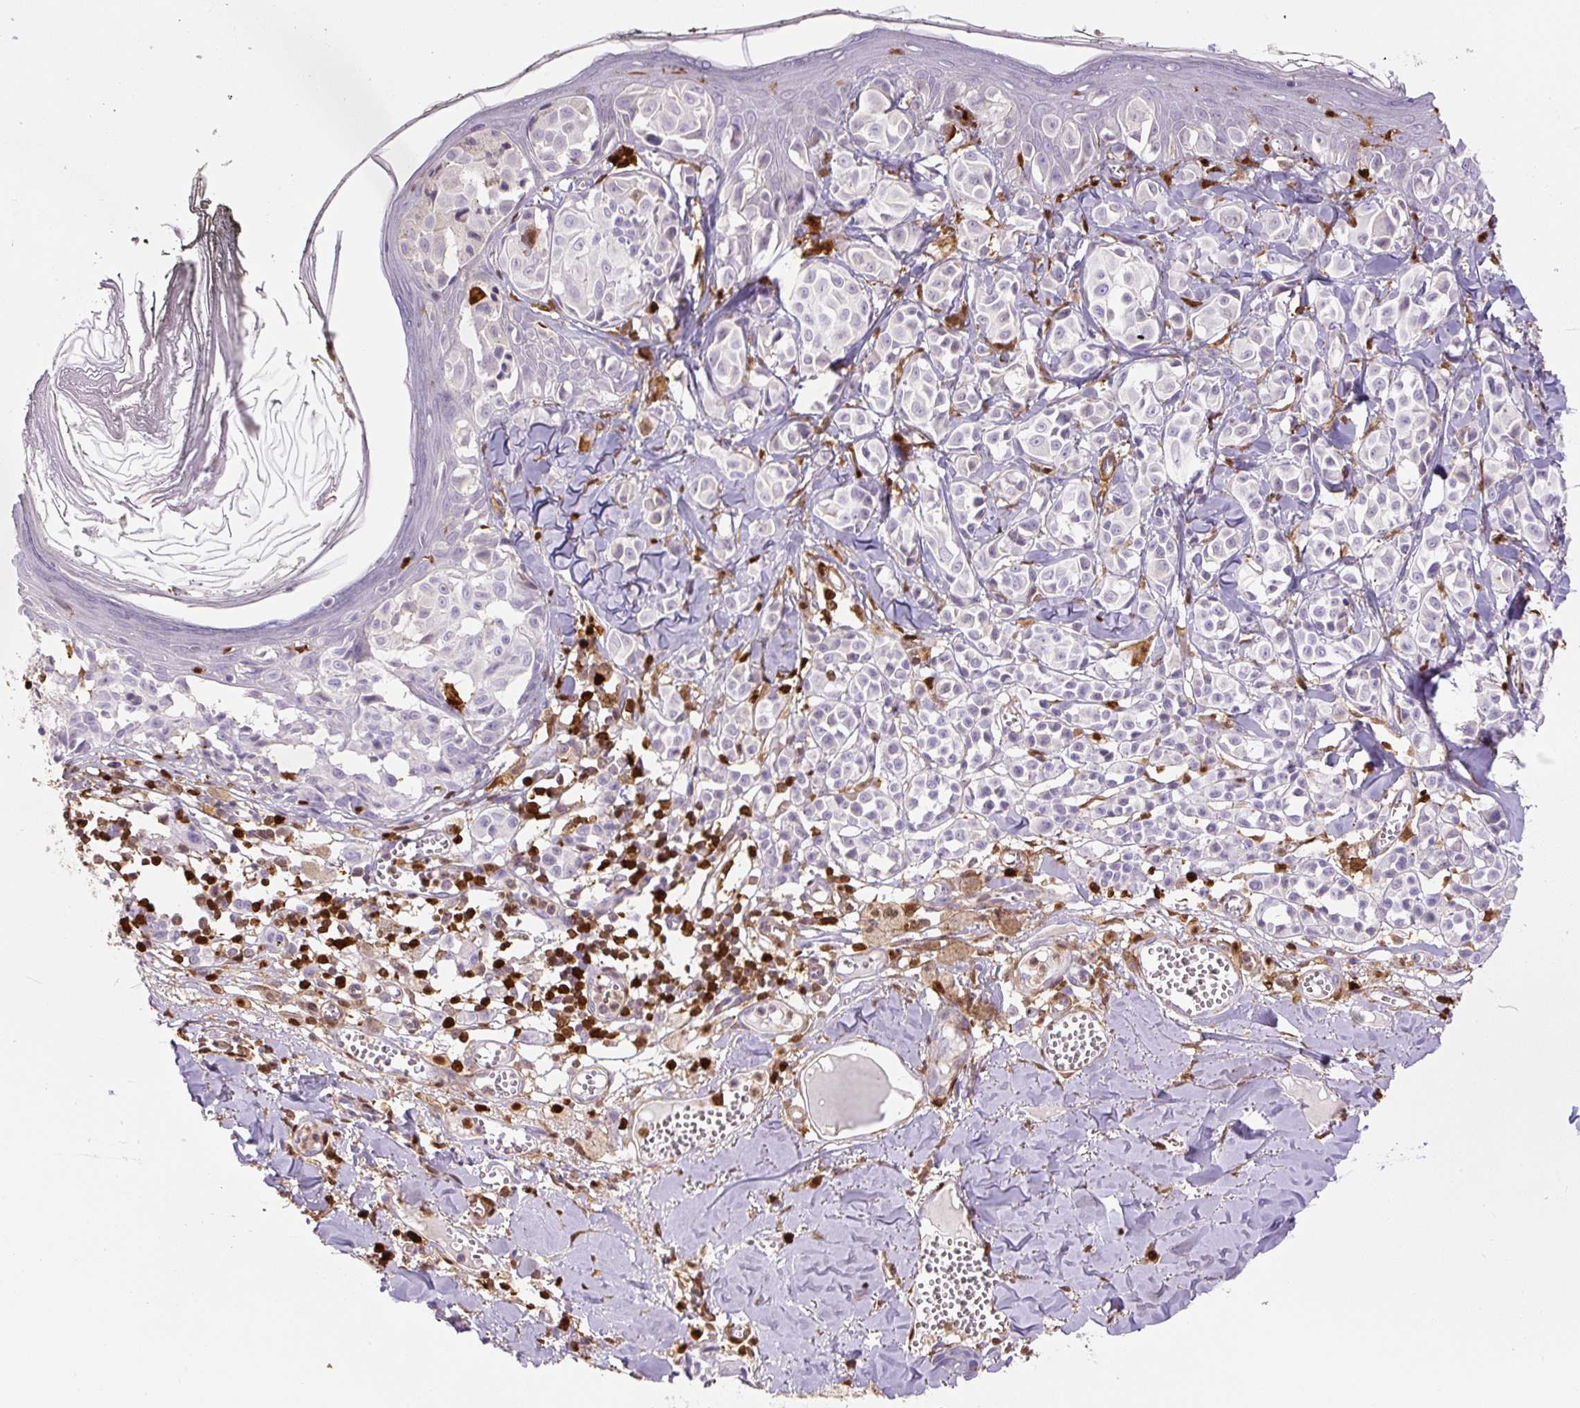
{"staining": {"intensity": "negative", "quantity": "none", "location": "none"}, "tissue": "melanoma", "cell_type": "Tumor cells", "image_type": "cancer", "snomed": [{"axis": "morphology", "description": "Malignant melanoma, NOS"}, {"axis": "topography", "description": "Skin"}], "caption": "High magnification brightfield microscopy of malignant melanoma stained with DAB (brown) and counterstained with hematoxylin (blue): tumor cells show no significant expression.", "gene": "S100A4", "patient": {"sex": "female", "age": 43}}